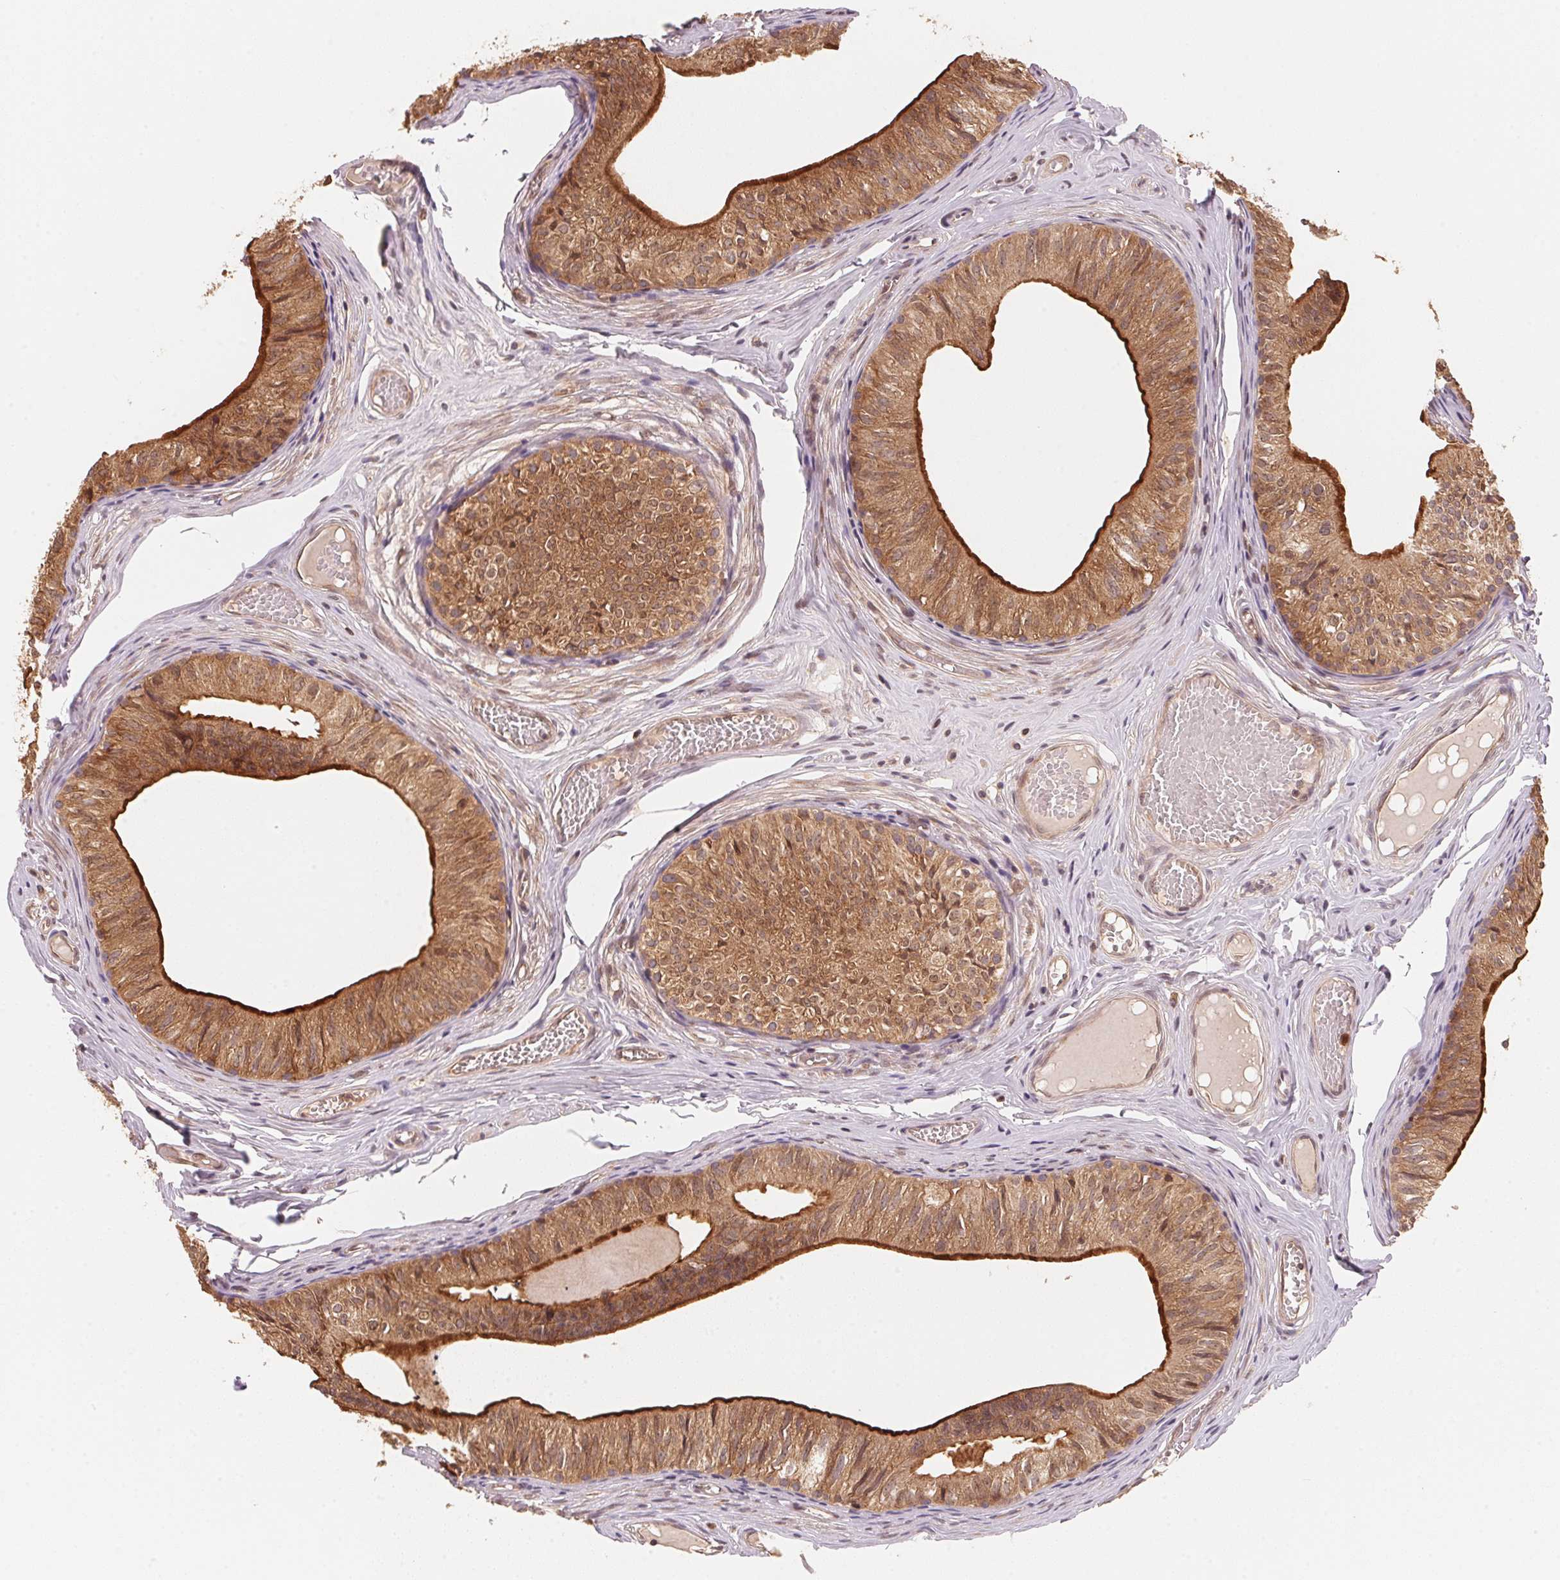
{"staining": {"intensity": "strong", "quantity": ">75%", "location": "cytoplasmic/membranous,nuclear"}, "tissue": "epididymis", "cell_type": "Glandular cells", "image_type": "normal", "snomed": [{"axis": "morphology", "description": "Normal tissue, NOS"}, {"axis": "topography", "description": "Epididymis"}], "caption": "Benign epididymis demonstrates strong cytoplasmic/membranous,nuclear positivity in about >75% of glandular cells, visualized by immunohistochemistry. Using DAB (3,3'-diaminobenzidine) (brown) and hematoxylin (blue) stains, captured at high magnification using brightfield microscopy.", "gene": "CCDC102B", "patient": {"sex": "male", "age": 25}}